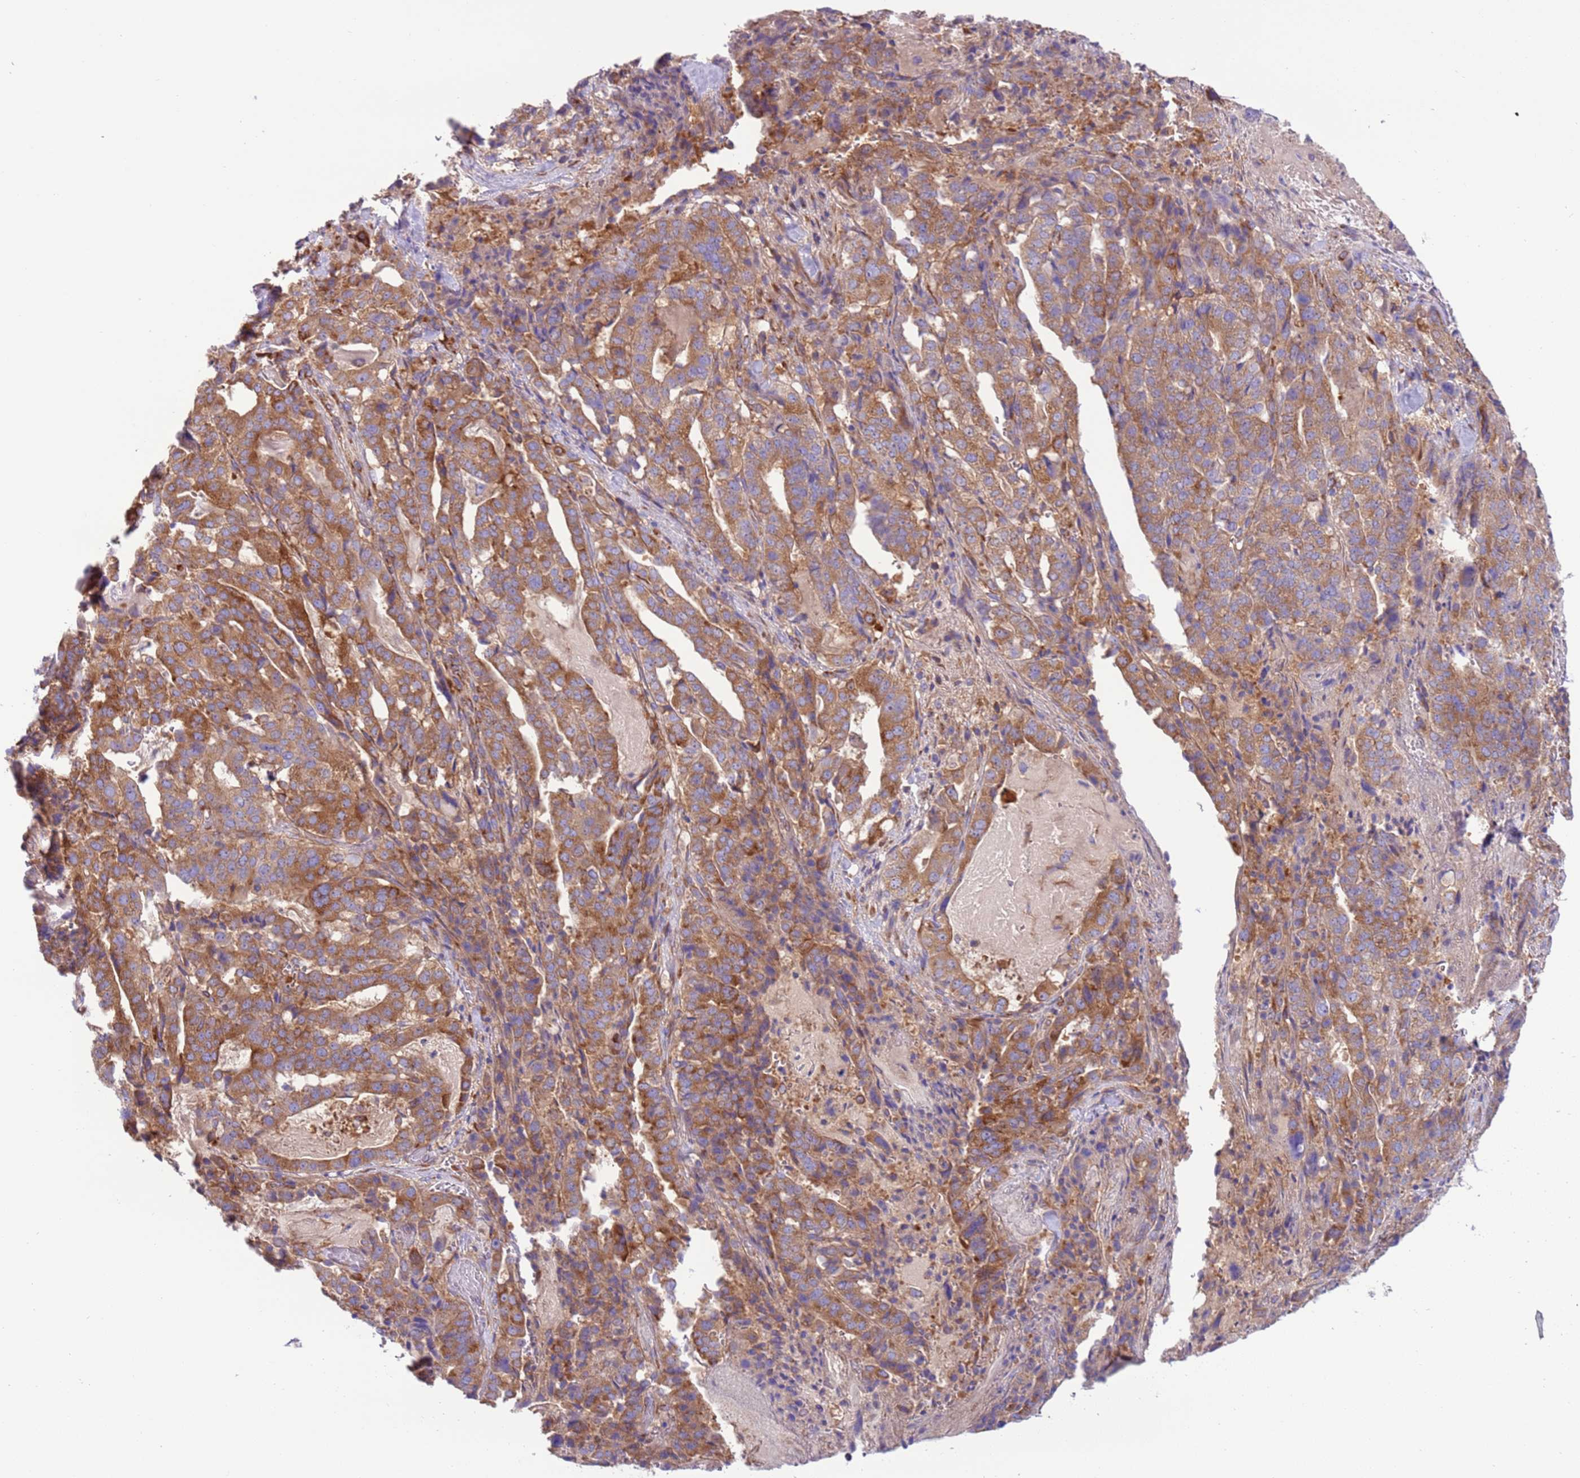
{"staining": {"intensity": "moderate", "quantity": ">75%", "location": "cytoplasmic/membranous"}, "tissue": "stomach cancer", "cell_type": "Tumor cells", "image_type": "cancer", "snomed": [{"axis": "morphology", "description": "Adenocarcinoma, NOS"}, {"axis": "topography", "description": "Stomach"}], "caption": "Stomach cancer (adenocarcinoma) stained with a brown dye displays moderate cytoplasmic/membranous positive positivity in approximately >75% of tumor cells.", "gene": "VARS1", "patient": {"sex": "male", "age": 48}}